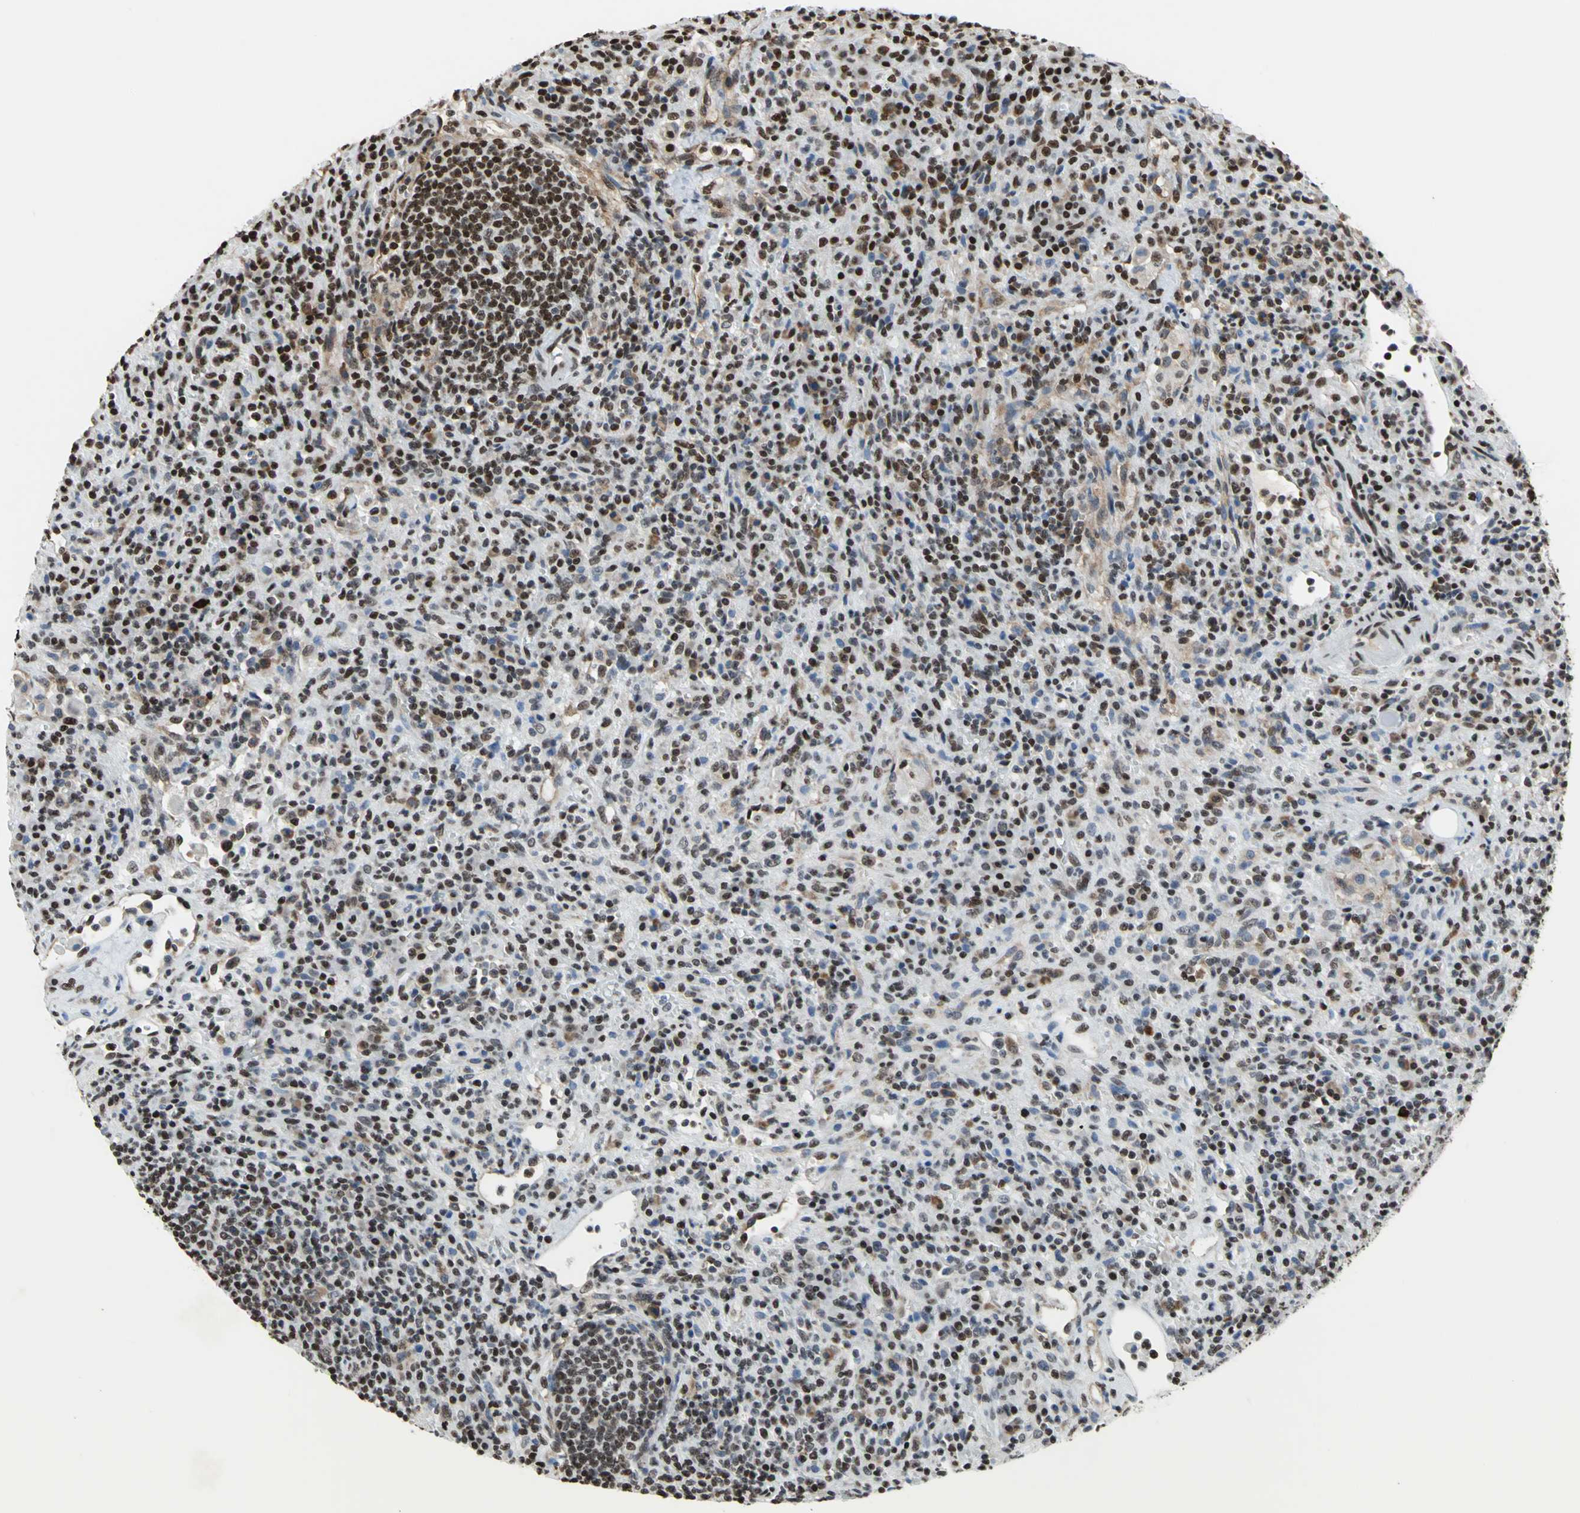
{"staining": {"intensity": "strong", "quantity": "25%-75%", "location": "nuclear"}, "tissue": "lymphoma", "cell_type": "Tumor cells", "image_type": "cancer", "snomed": [{"axis": "morphology", "description": "Hodgkin's disease, NOS"}, {"axis": "topography", "description": "Lymph node"}], "caption": "Immunohistochemistry (IHC) histopathology image of human Hodgkin's disease stained for a protein (brown), which shows high levels of strong nuclear expression in about 25%-75% of tumor cells.", "gene": "HMGB1", "patient": {"sex": "male", "age": 65}}